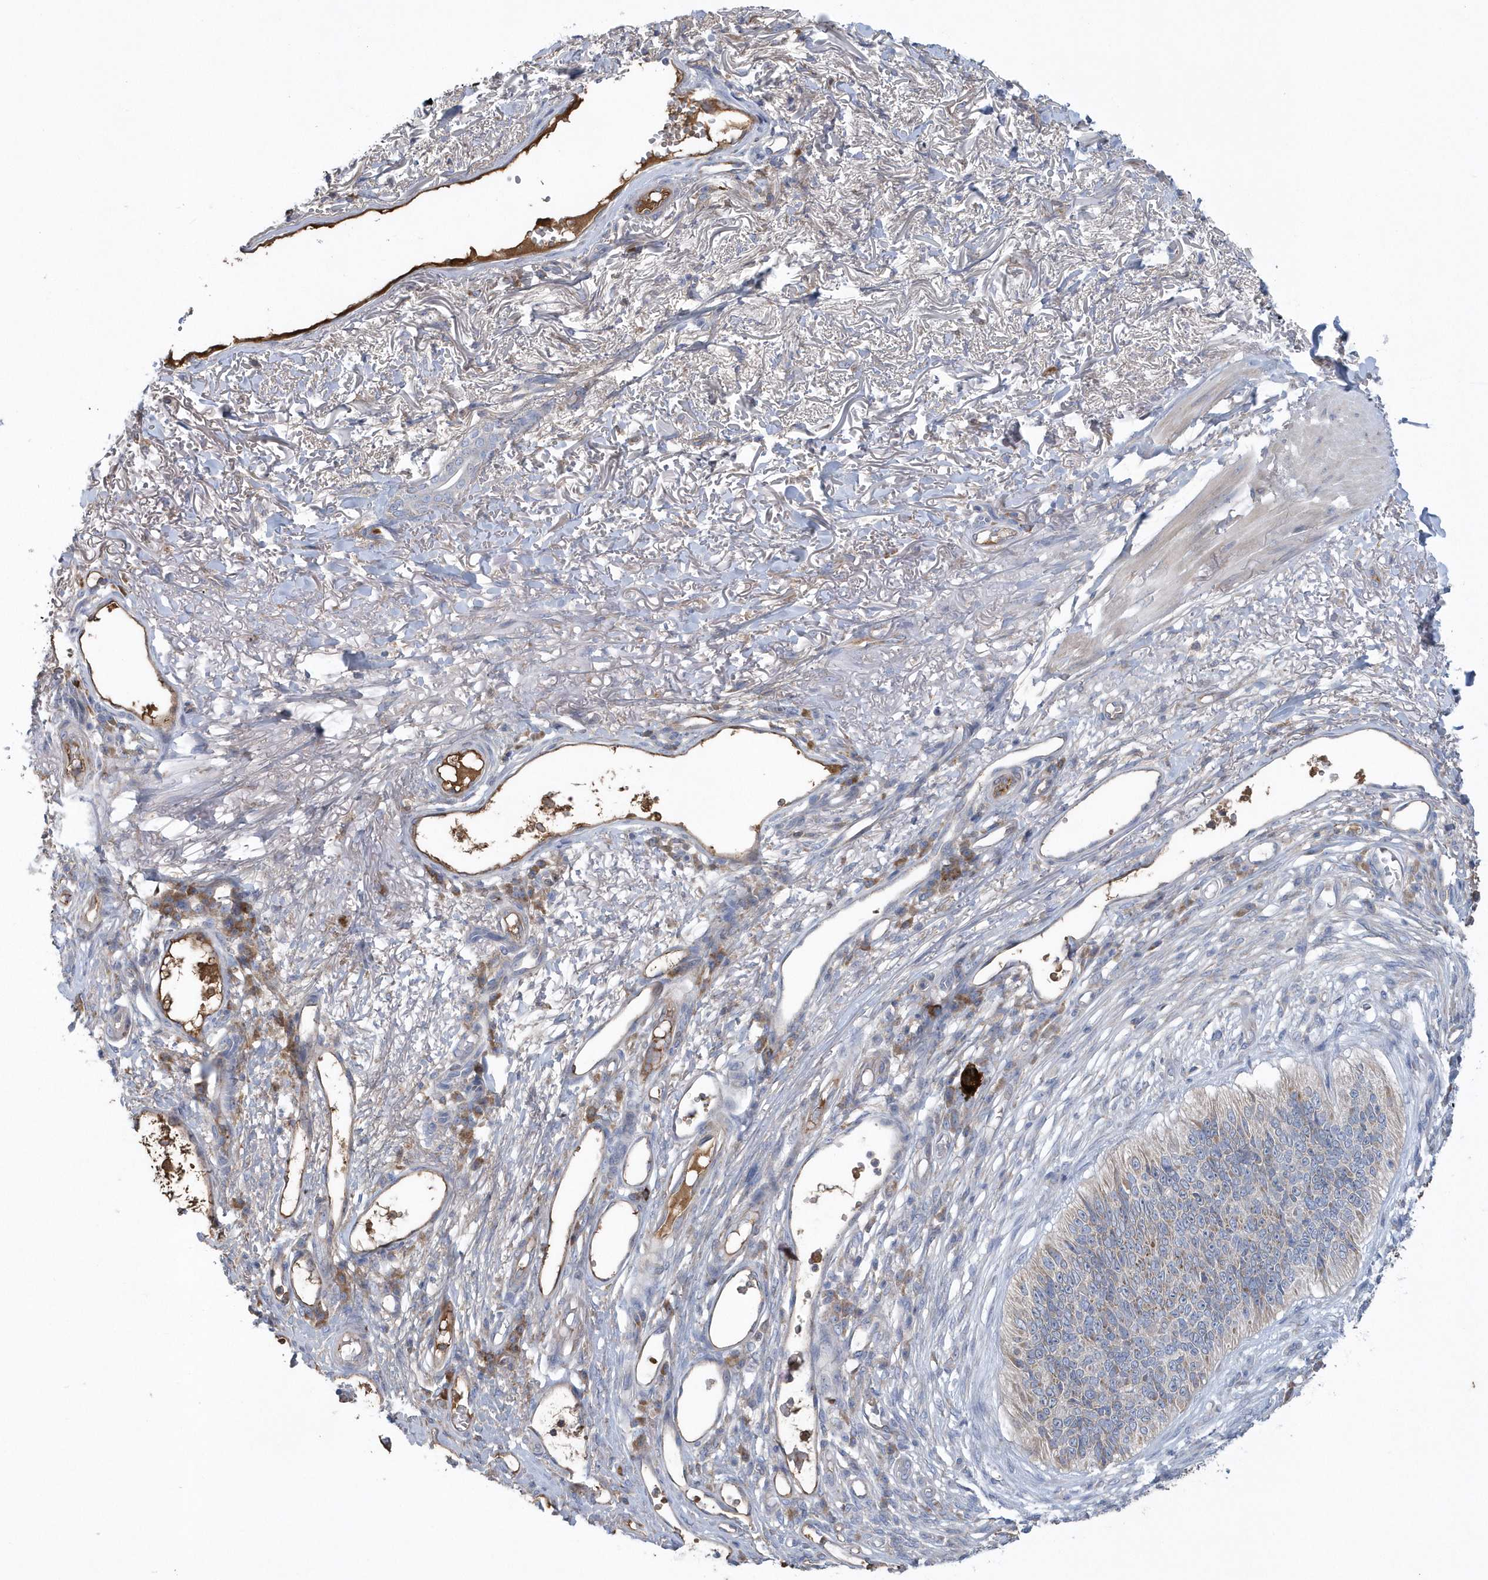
{"staining": {"intensity": "negative", "quantity": "none", "location": "none"}, "tissue": "skin cancer", "cell_type": "Tumor cells", "image_type": "cancer", "snomed": [{"axis": "morphology", "description": "Basal cell carcinoma"}, {"axis": "topography", "description": "Skin"}], "caption": "Immunohistochemistry of human basal cell carcinoma (skin) exhibits no expression in tumor cells.", "gene": "SPATA18", "patient": {"sex": "female", "age": 84}}